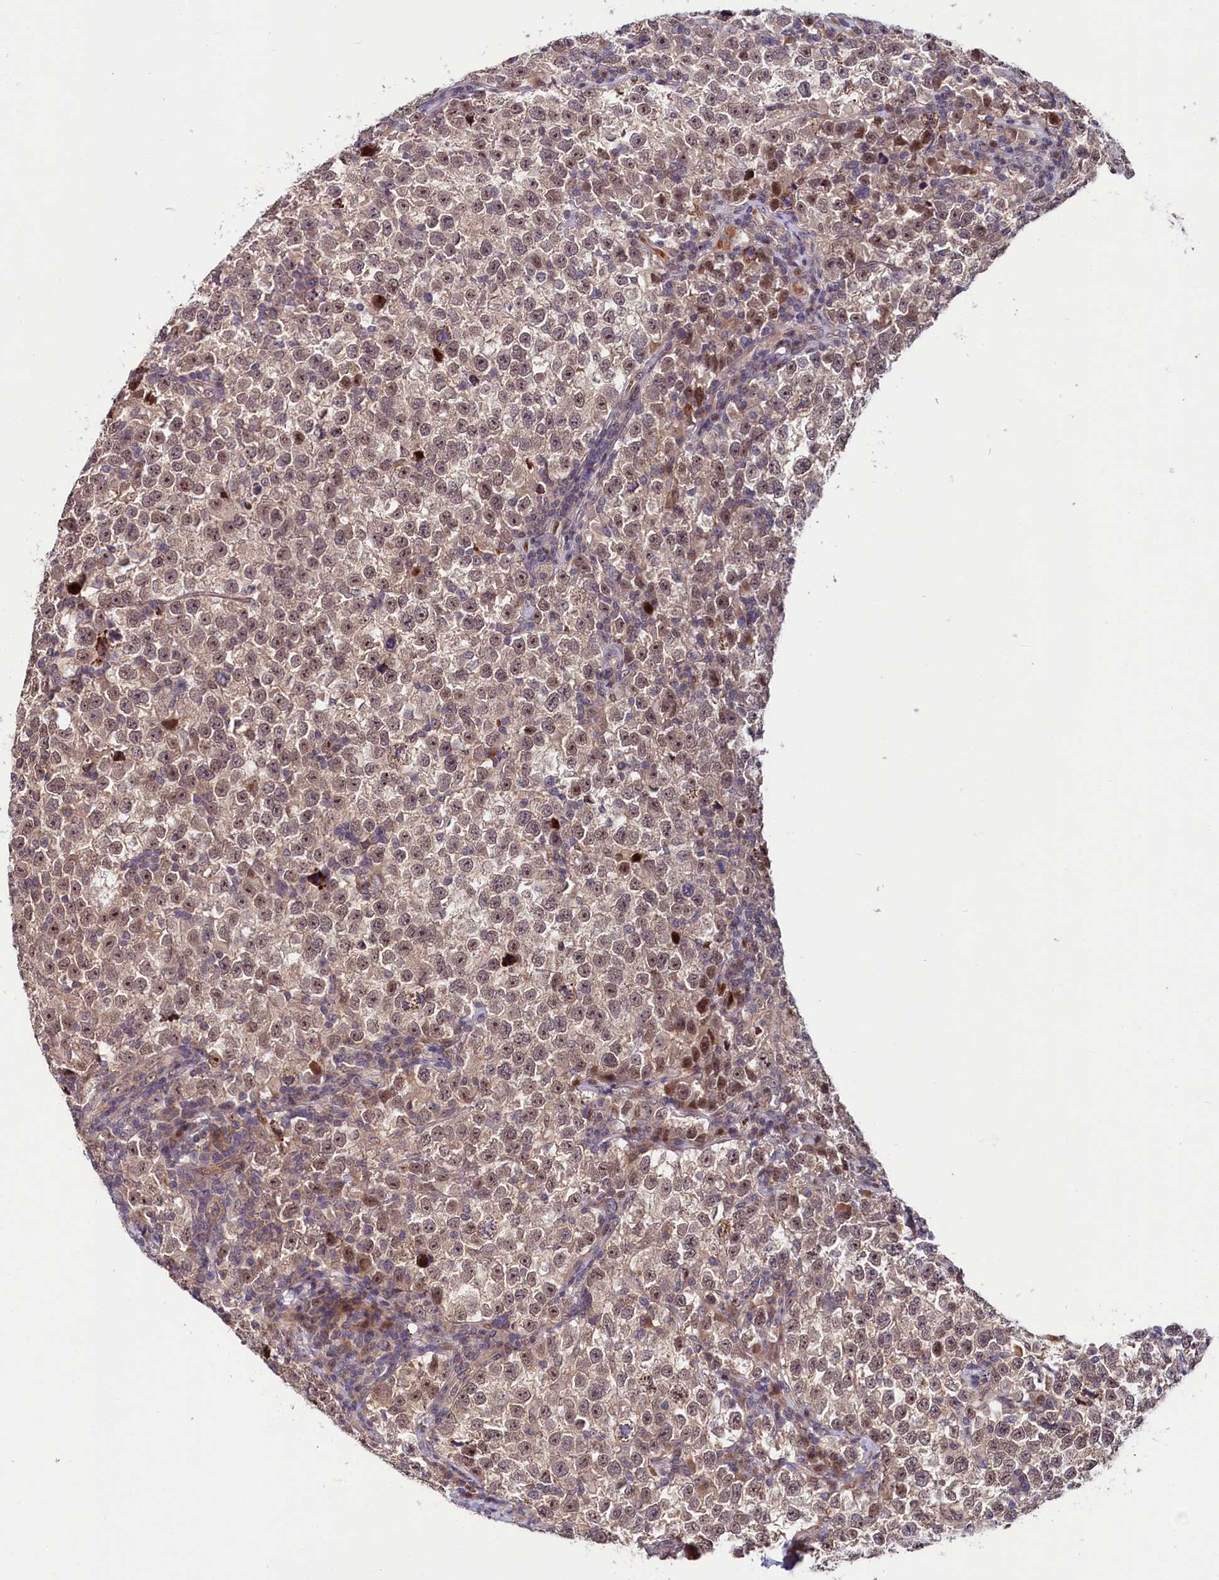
{"staining": {"intensity": "weak", "quantity": ">75%", "location": "cytoplasmic/membranous,nuclear"}, "tissue": "testis cancer", "cell_type": "Tumor cells", "image_type": "cancer", "snomed": [{"axis": "morphology", "description": "Normal tissue, NOS"}, {"axis": "morphology", "description": "Seminoma, NOS"}, {"axis": "topography", "description": "Testis"}], "caption": "Approximately >75% of tumor cells in seminoma (testis) reveal weak cytoplasmic/membranous and nuclear protein expression as visualized by brown immunohistochemical staining.", "gene": "N4BP2L1", "patient": {"sex": "male", "age": 43}}